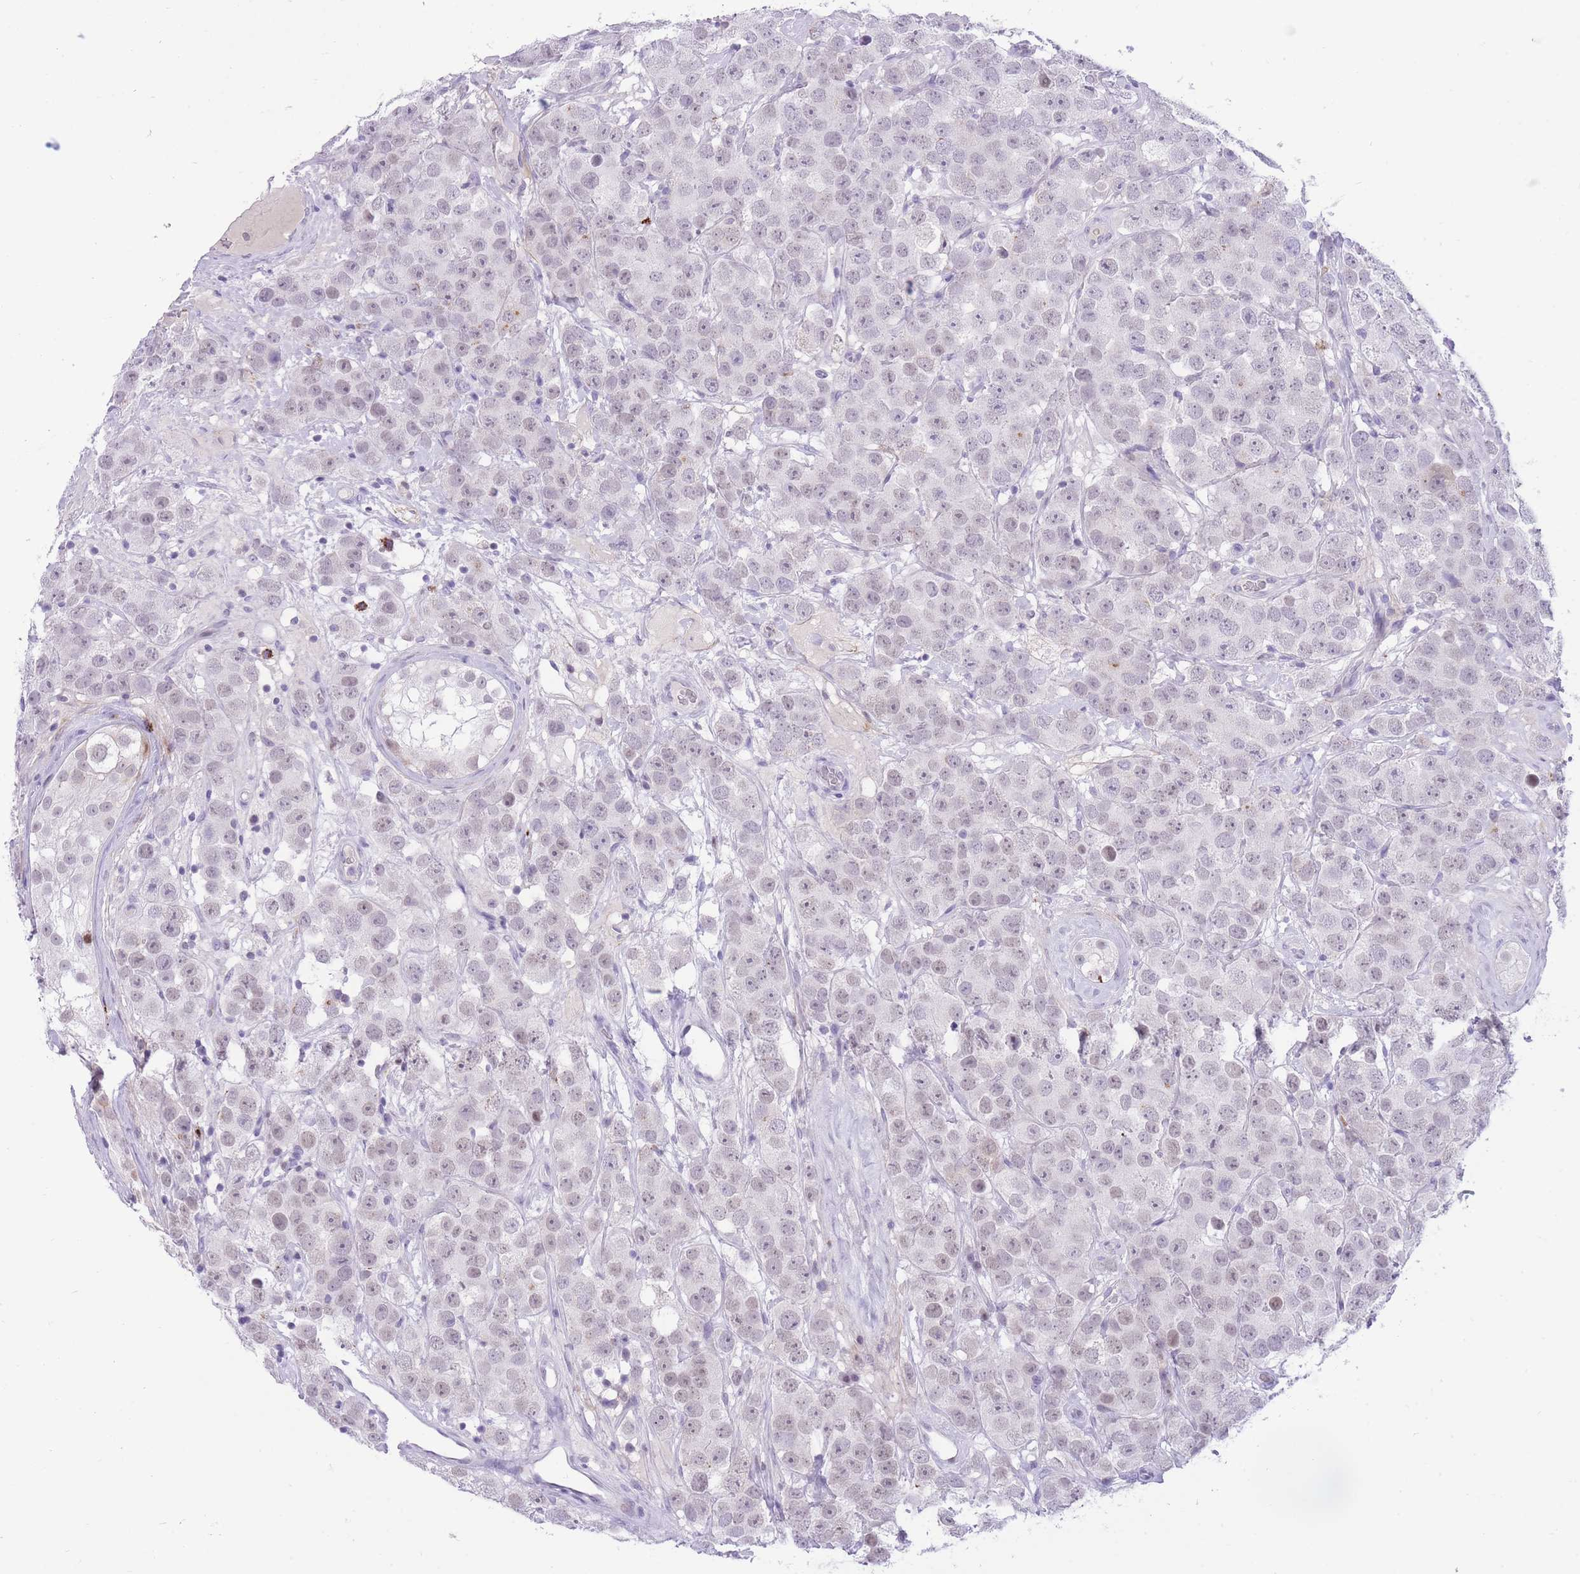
{"staining": {"intensity": "weak", "quantity": ">75%", "location": "nuclear"}, "tissue": "testis cancer", "cell_type": "Tumor cells", "image_type": "cancer", "snomed": [{"axis": "morphology", "description": "Seminoma, NOS"}, {"axis": "topography", "description": "Testis"}], "caption": "Testis seminoma stained for a protein (brown) displays weak nuclear positive positivity in about >75% of tumor cells.", "gene": "MEIS3", "patient": {"sex": "male", "age": 28}}